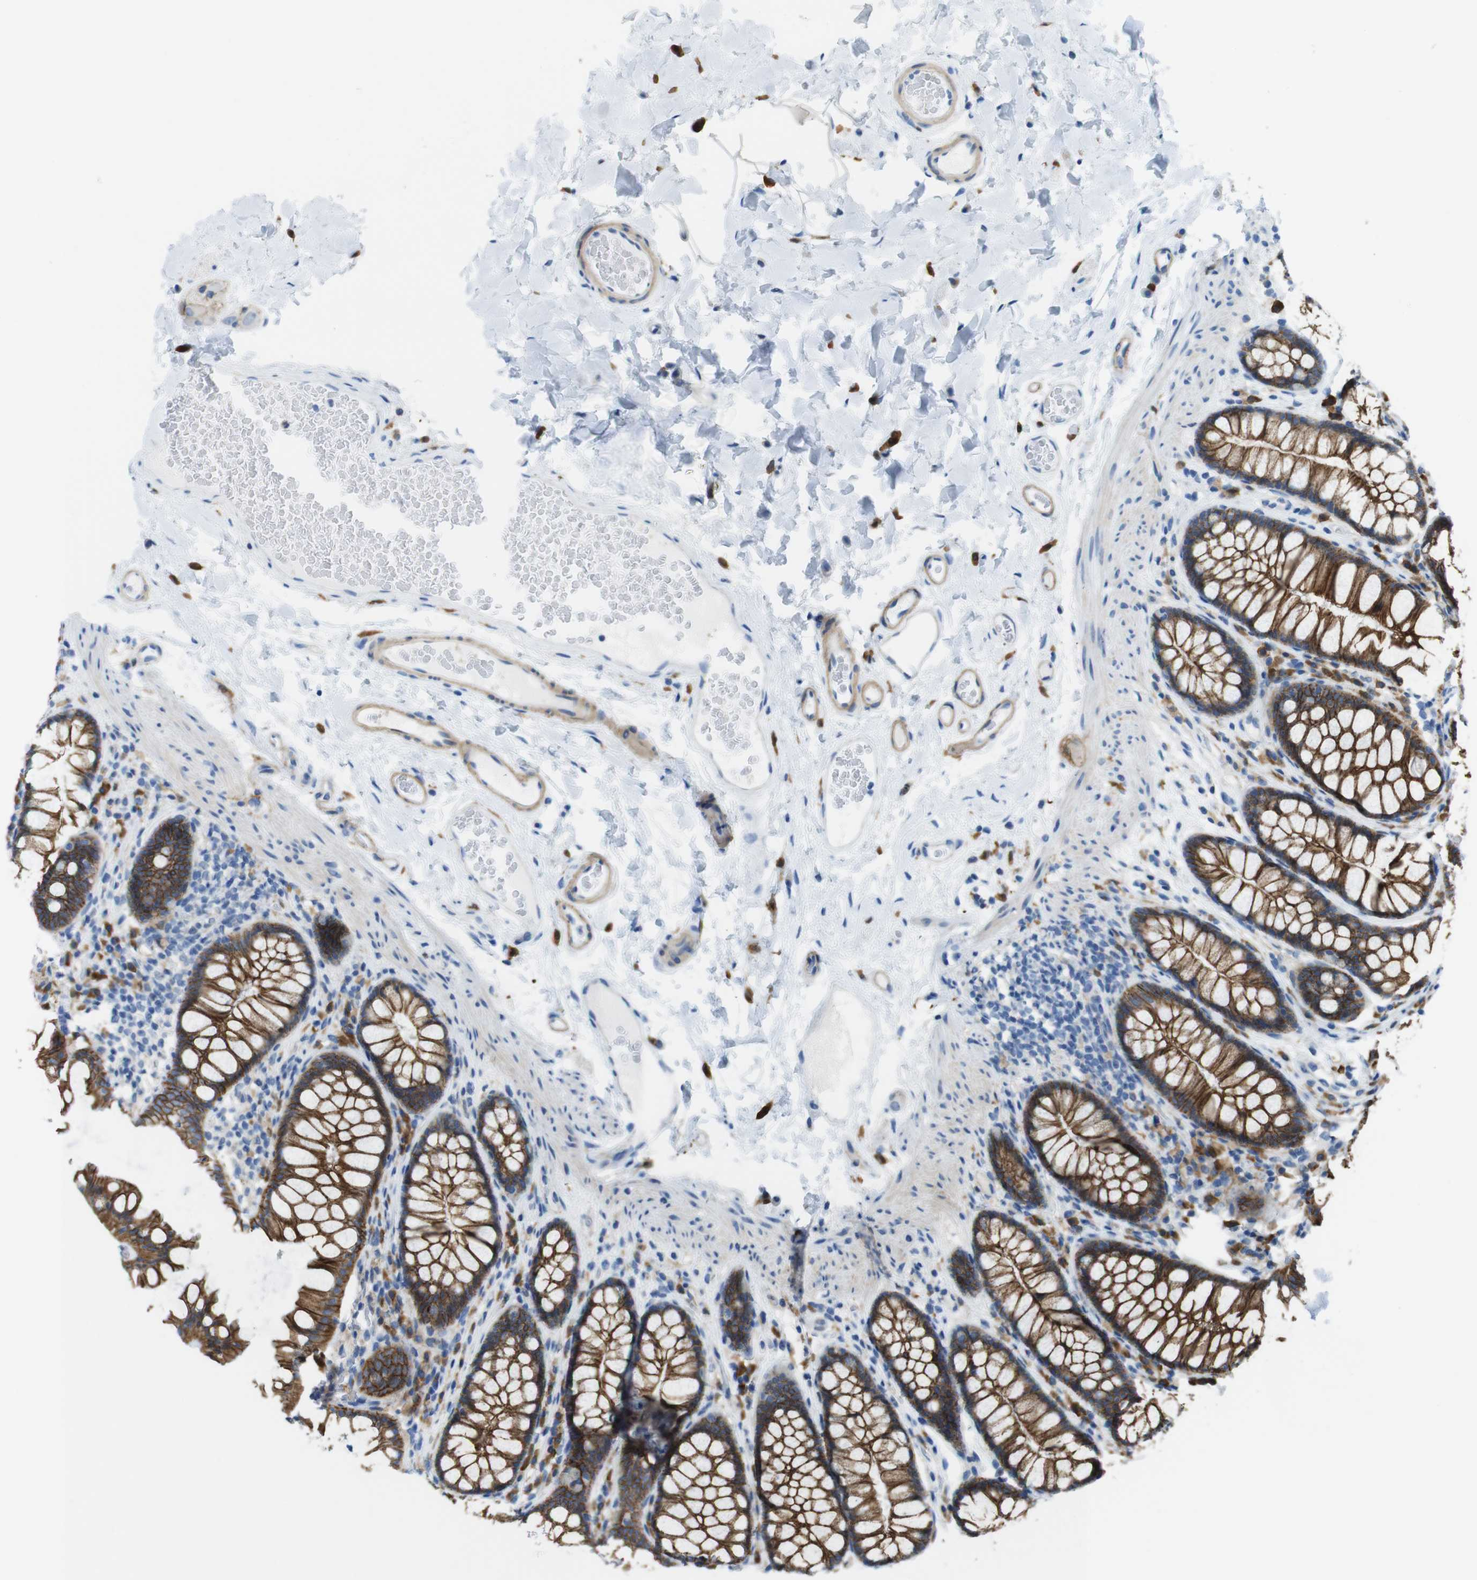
{"staining": {"intensity": "negative", "quantity": "none", "location": "none"}, "tissue": "colon", "cell_type": "Endothelial cells", "image_type": "normal", "snomed": [{"axis": "morphology", "description": "Normal tissue, NOS"}, {"axis": "topography", "description": "Colon"}], "caption": "DAB (3,3'-diaminobenzidine) immunohistochemical staining of benign colon reveals no significant positivity in endothelial cells.", "gene": "CLMN", "patient": {"sex": "female", "age": 55}}